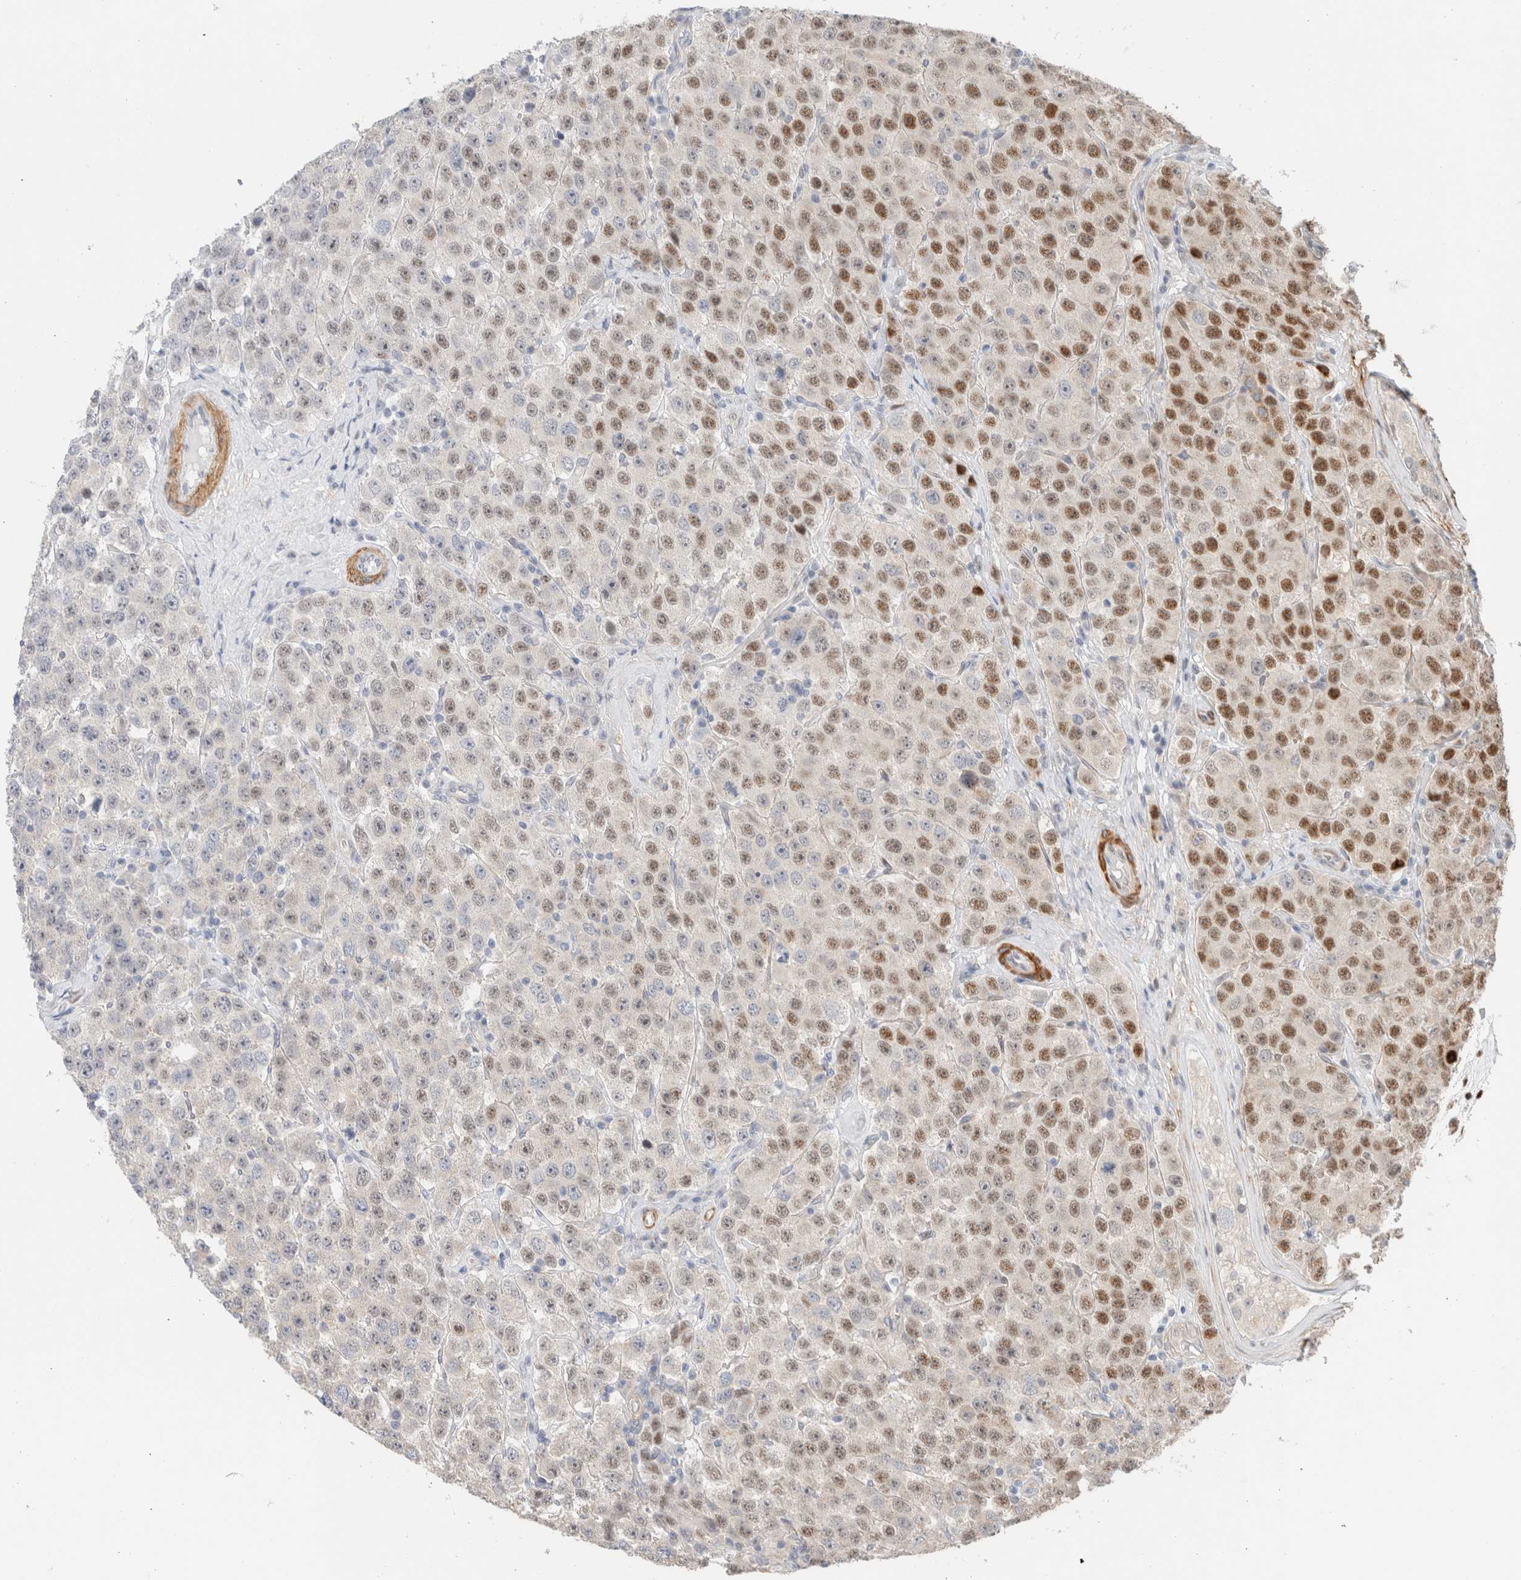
{"staining": {"intensity": "moderate", "quantity": "25%-75%", "location": "nuclear"}, "tissue": "testis cancer", "cell_type": "Tumor cells", "image_type": "cancer", "snomed": [{"axis": "morphology", "description": "Seminoma, NOS"}, {"axis": "morphology", "description": "Carcinoma, Embryonal, NOS"}, {"axis": "topography", "description": "Testis"}], "caption": "Approximately 25%-75% of tumor cells in human testis embryonal carcinoma display moderate nuclear protein positivity as visualized by brown immunohistochemical staining.", "gene": "ID3", "patient": {"sex": "male", "age": 28}}